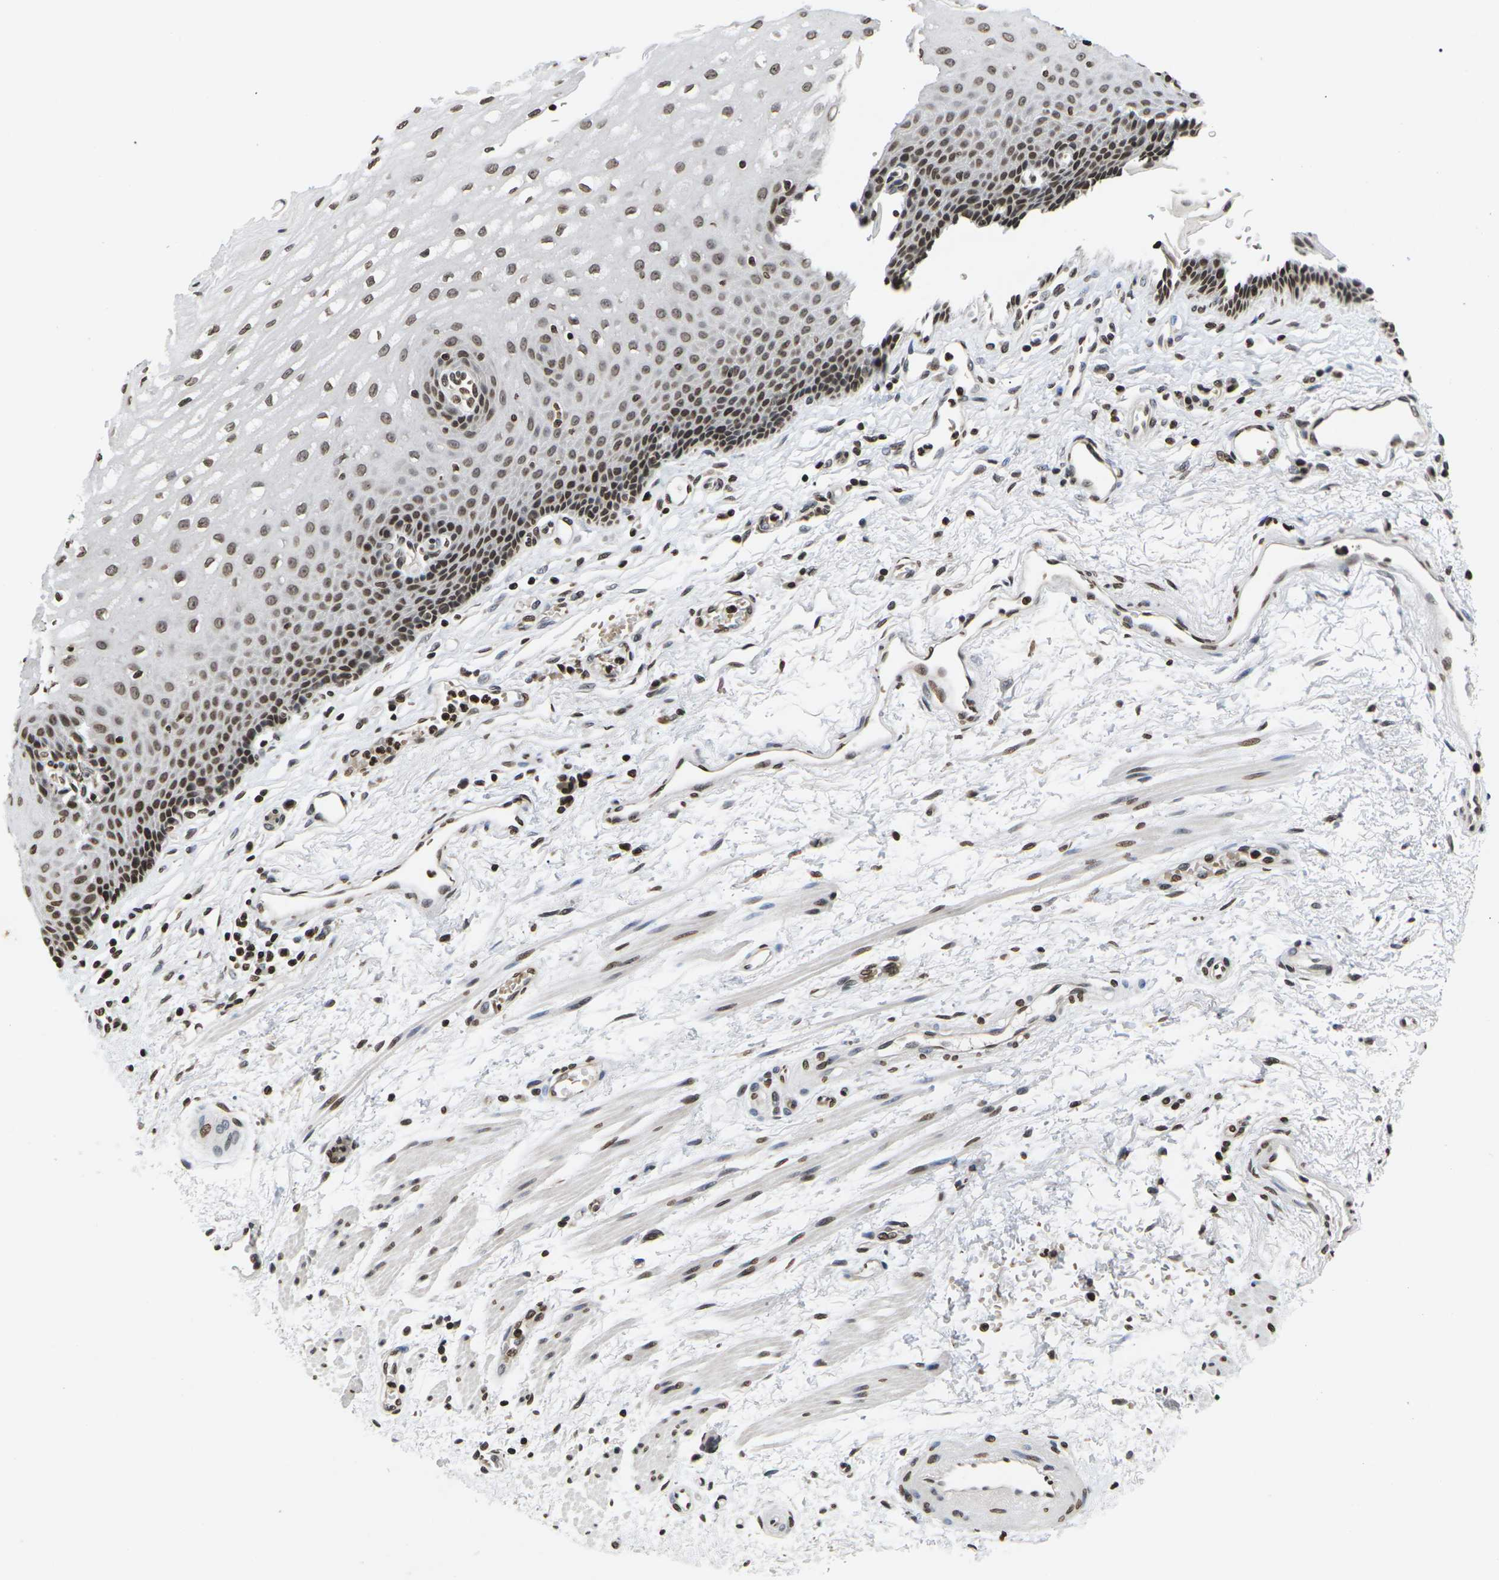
{"staining": {"intensity": "moderate", "quantity": ">75%", "location": "nuclear"}, "tissue": "esophagus", "cell_type": "Squamous epithelial cells", "image_type": "normal", "snomed": [{"axis": "morphology", "description": "Normal tissue, NOS"}, {"axis": "topography", "description": "Esophagus"}], "caption": "The histopathology image displays staining of normal esophagus, revealing moderate nuclear protein expression (brown color) within squamous epithelial cells. (DAB IHC, brown staining for protein, blue staining for nuclei).", "gene": "ETV5", "patient": {"sex": "male", "age": 54}}